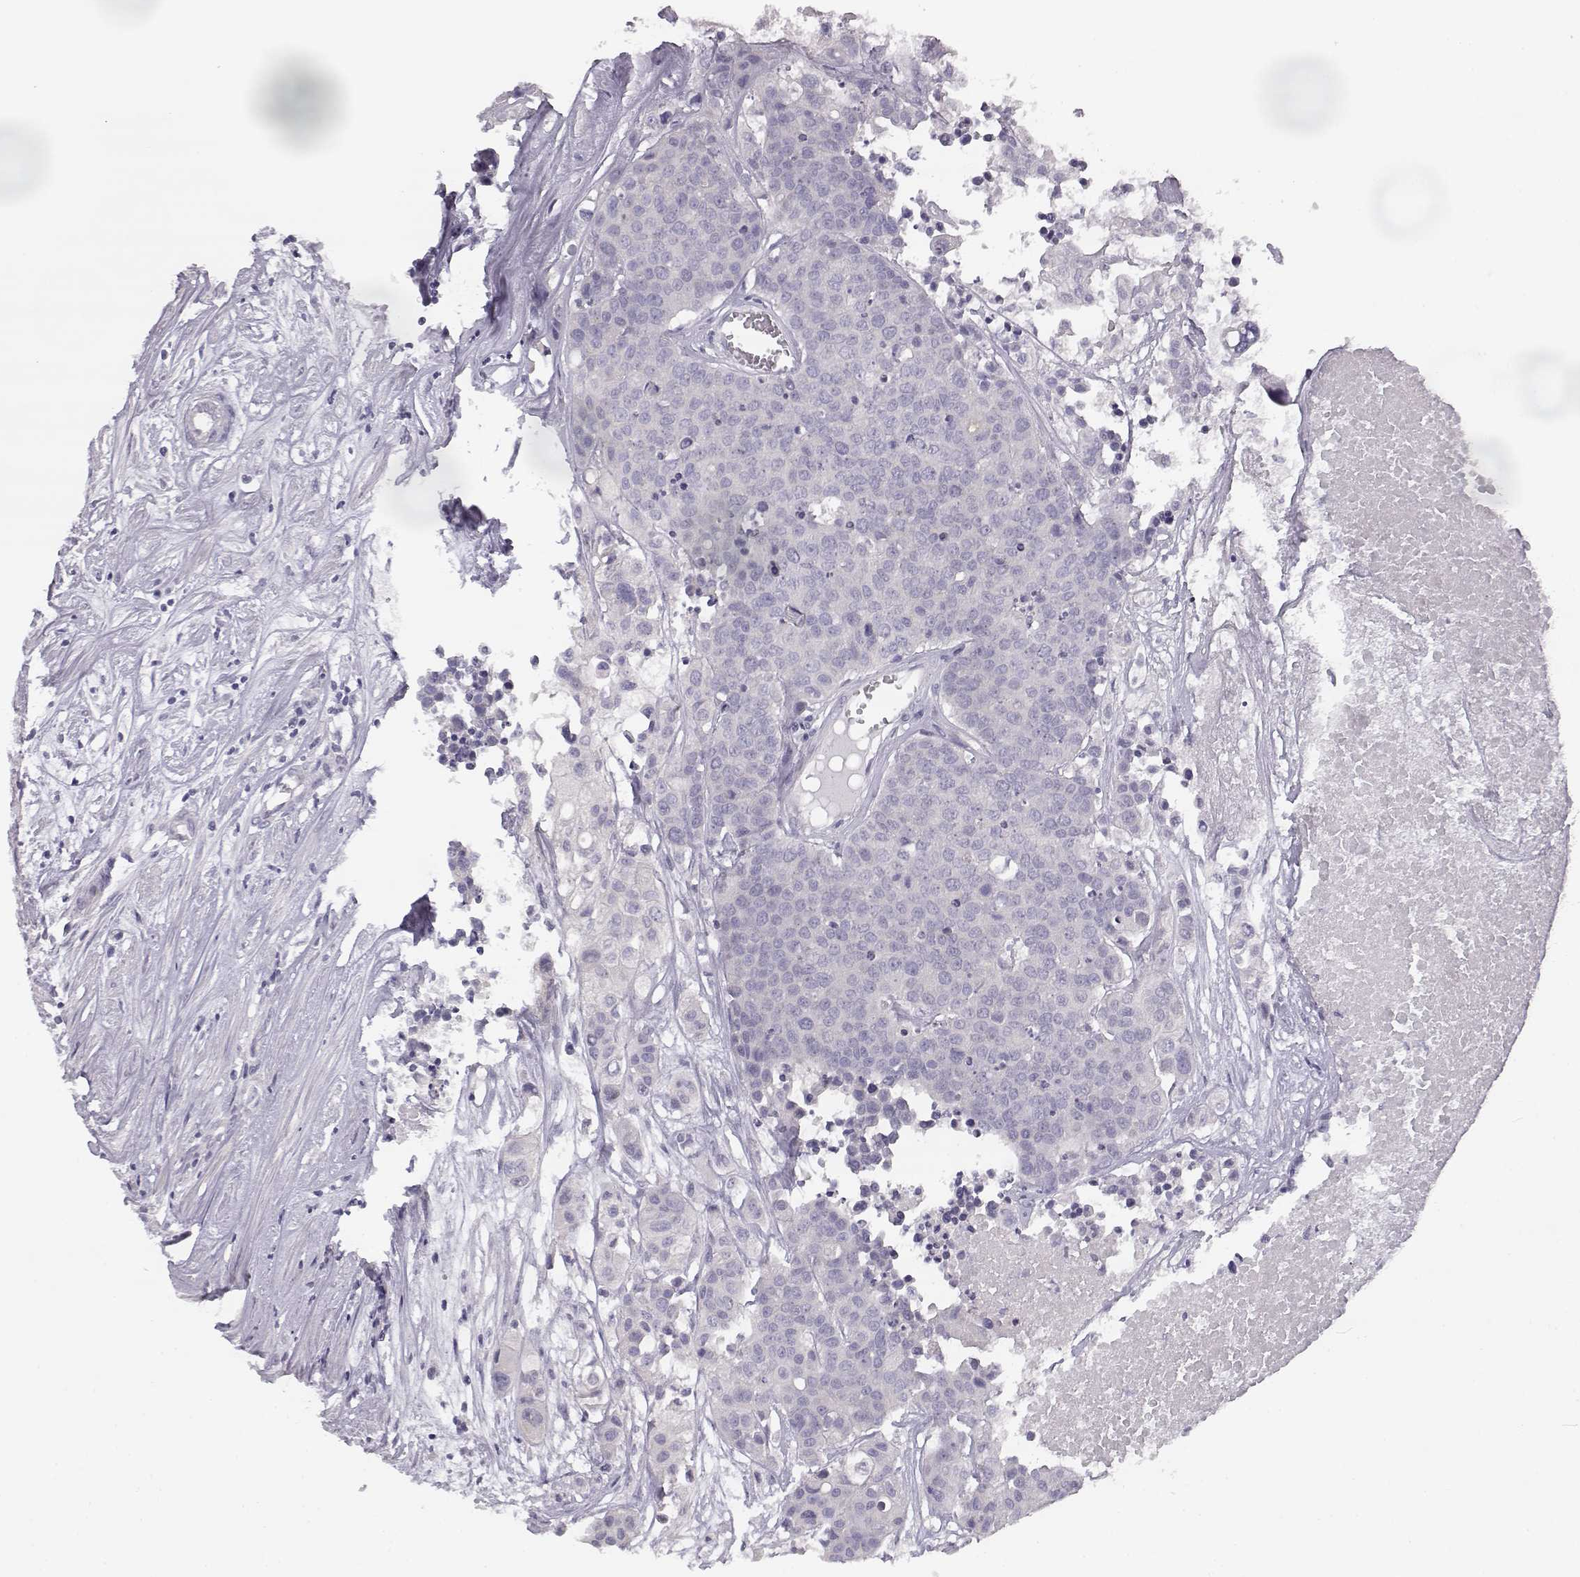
{"staining": {"intensity": "negative", "quantity": "none", "location": "none"}, "tissue": "carcinoid", "cell_type": "Tumor cells", "image_type": "cancer", "snomed": [{"axis": "morphology", "description": "Carcinoid, malignant, NOS"}, {"axis": "topography", "description": "Colon"}], "caption": "There is no significant staining in tumor cells of carcinoid.", "gene": "MYCBPAP", "patient": {"sex": "male", "age": 81}}